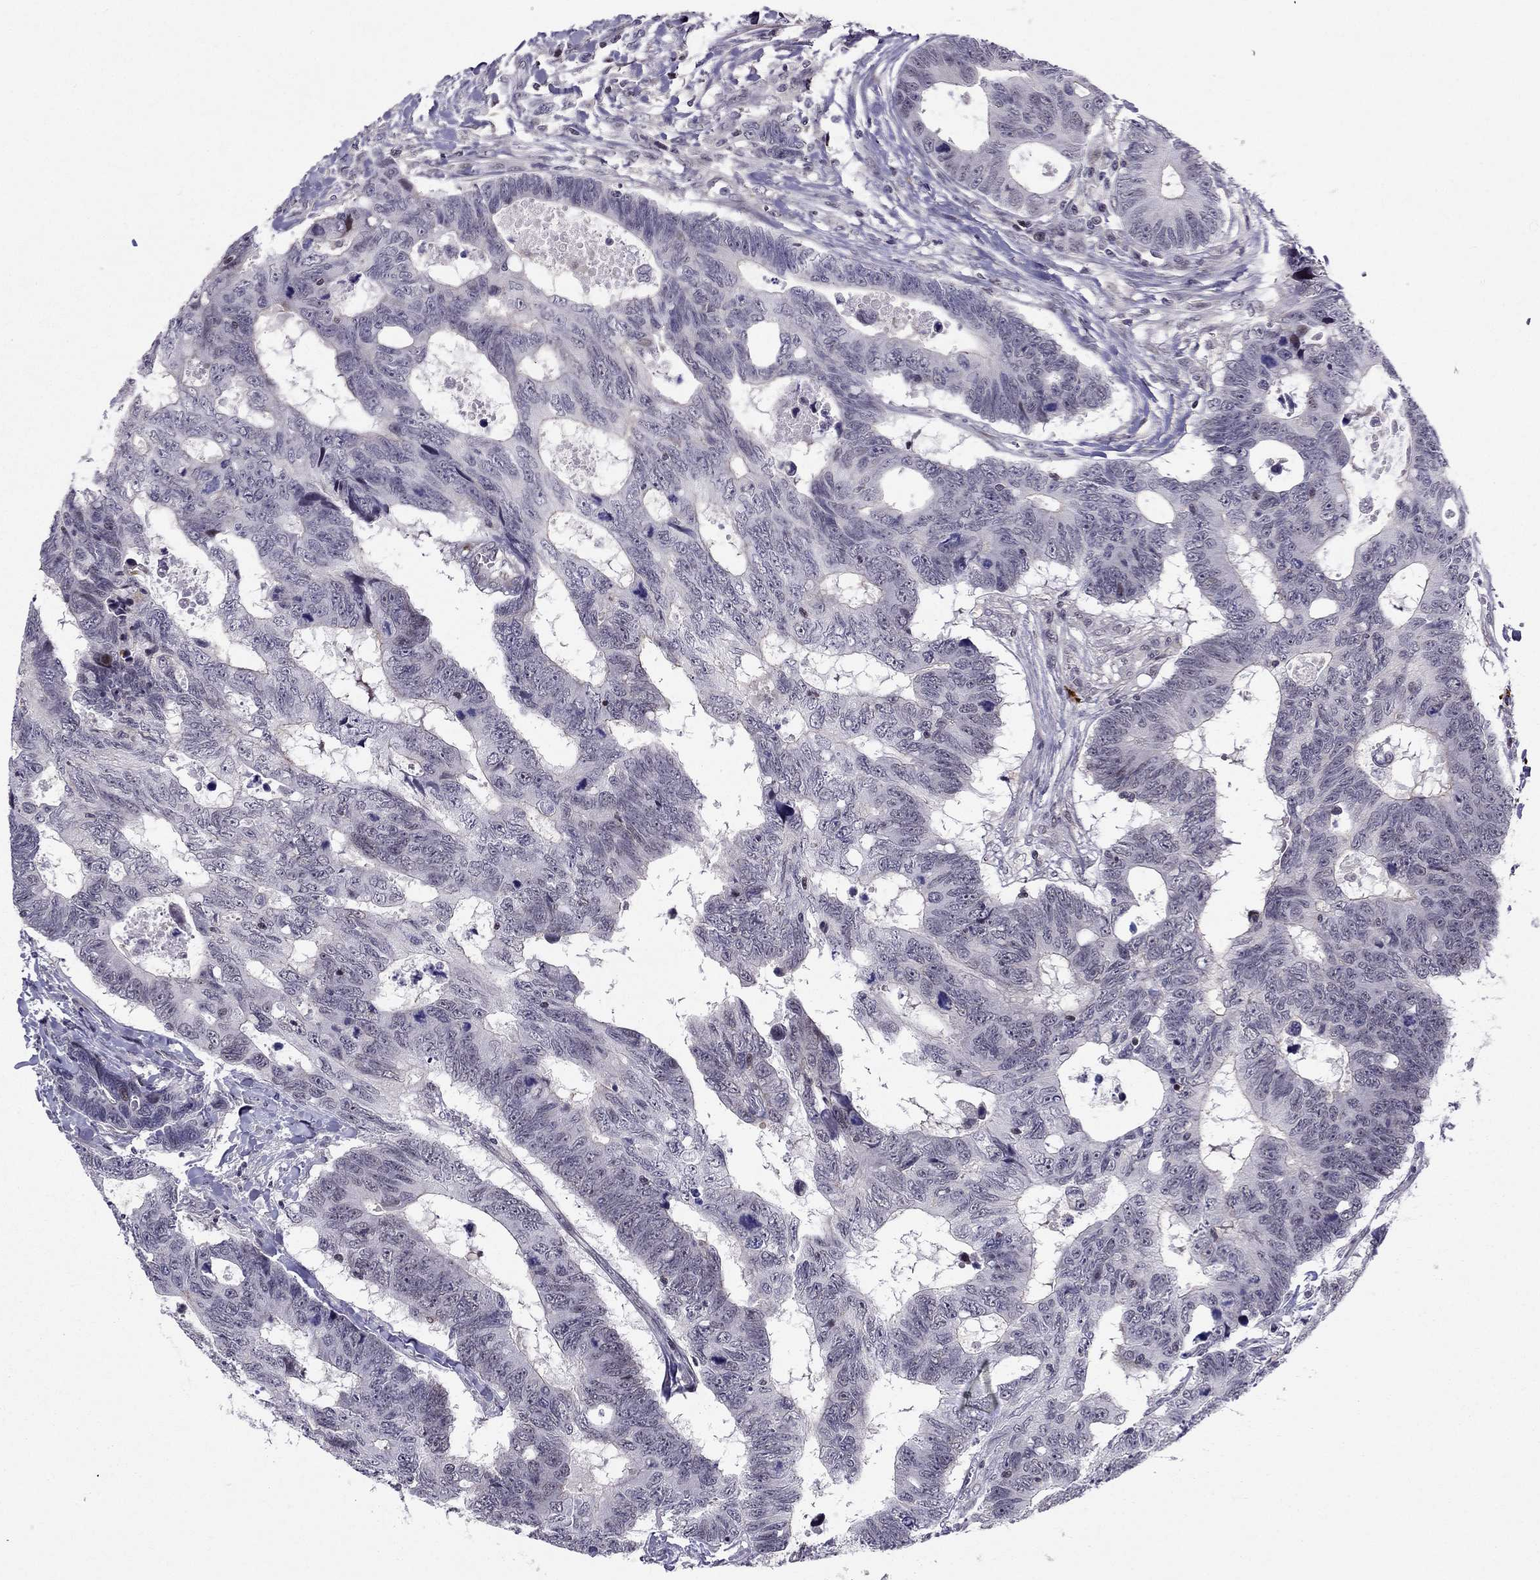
{"staining": {"intensity": "negative", "quantity": "none", "location": "none"}, "tissue": "colorectal cancer", "cell_type": "Tumor cells", "image_type": "cancer", "snomed": [{"axis": "morphology", "description": "Adenocarcinoma, NOS"}, {"axis": "topography", "description": "Colon"}], "caption": "Immunohistochemistry (IHC) of colorectal cancer (adenocarcinoma) displays no staining in tumor cells.", "gene": "RPRD2", "patient": {"sex": "female", "age": 77}}